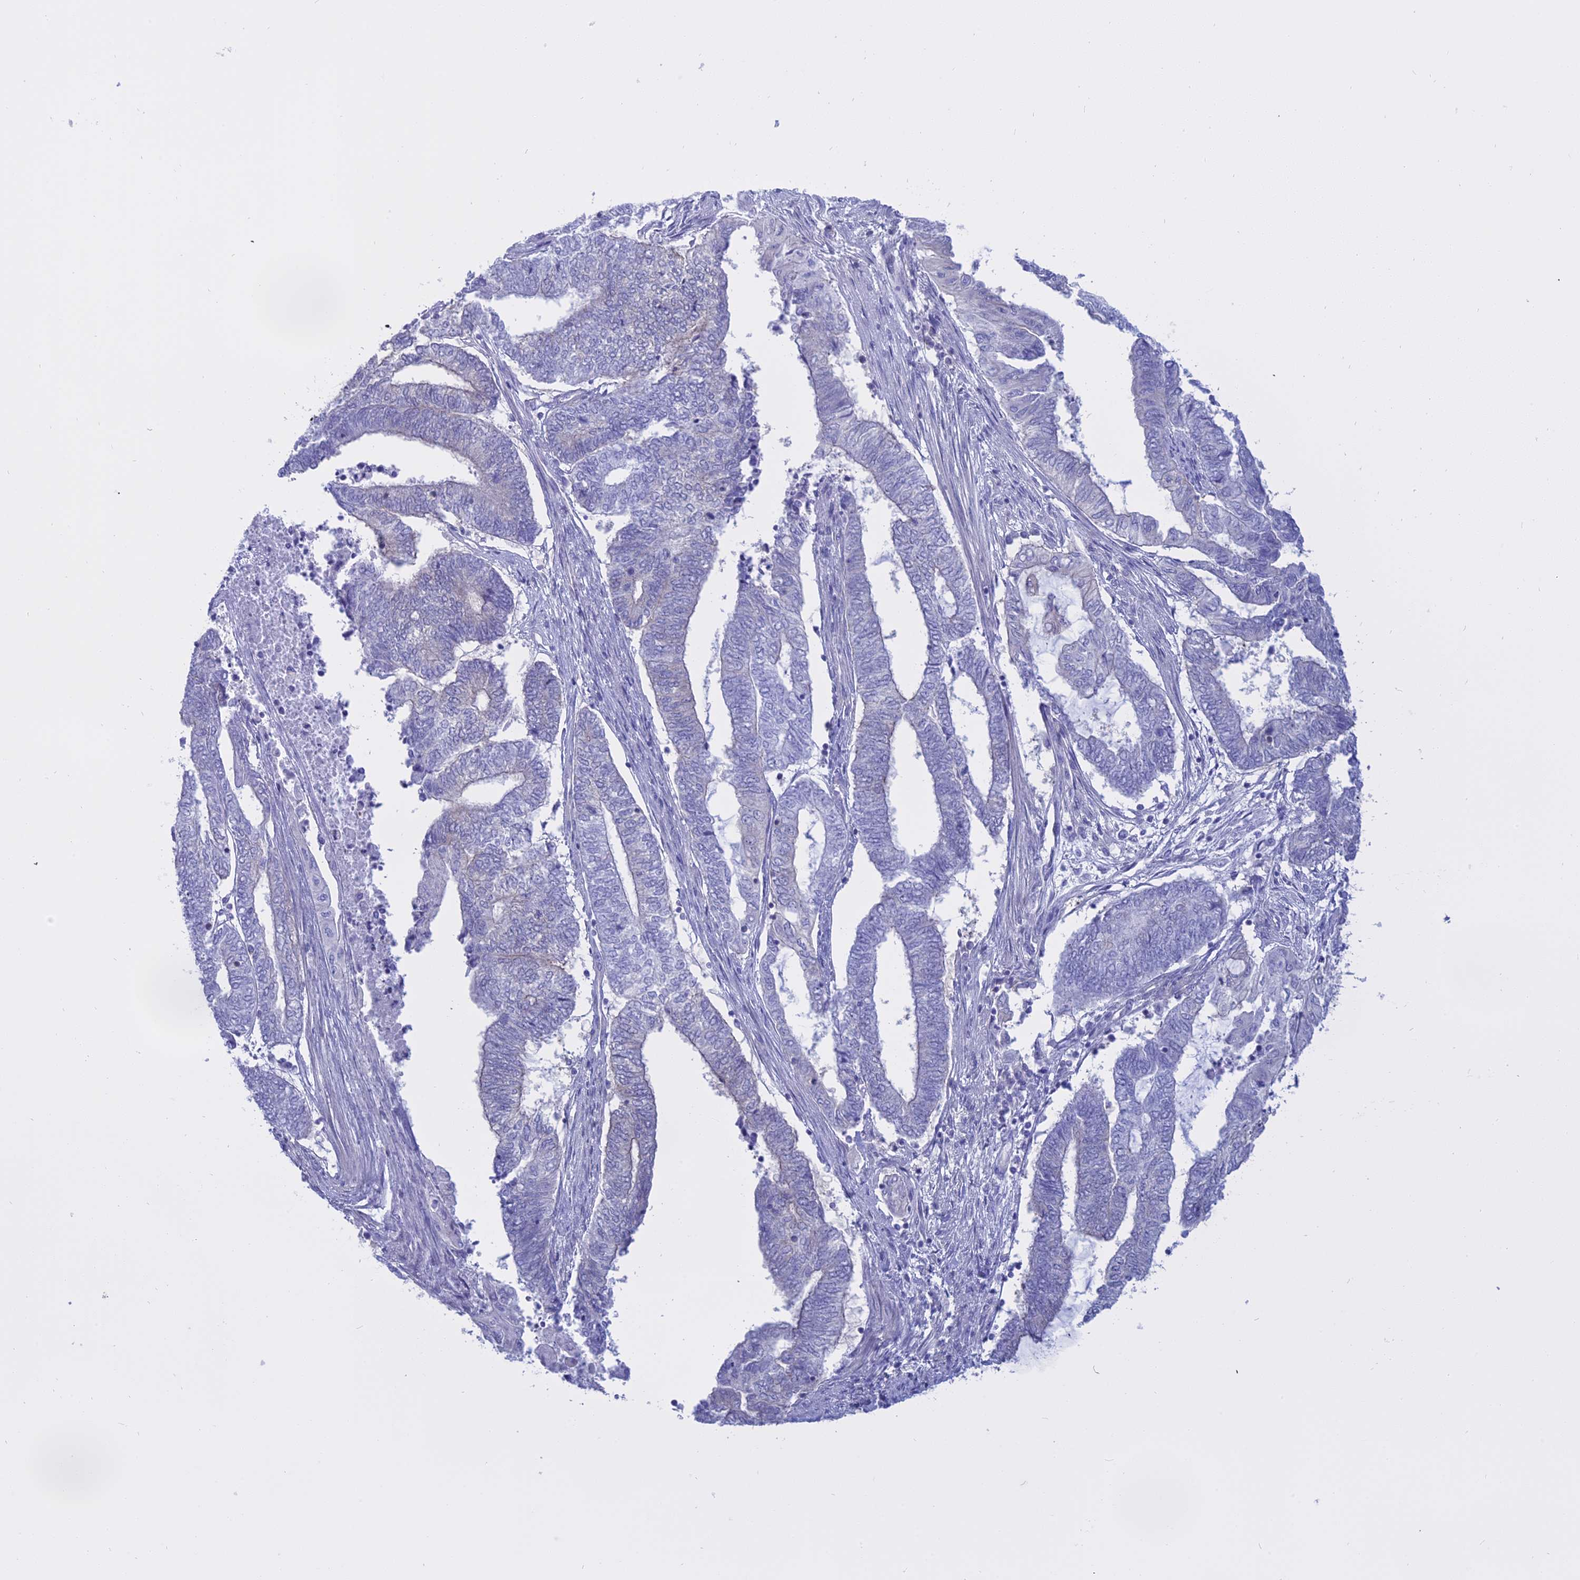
{"staining": {"intensity": "negative", "quantity": "none", "location": "none"}, "tissue": "endometrial cancer", "cell_type": "Tumor cells", "image_type": "cancer", "snomed": [{"axis": "morphology", "description": "Adenocarcinoma, NOS"}, {"axis": "topography", "description": "Uterus"}, {"axis": "topography", "description": "Endometrium"}], "caption": "The micrograph reveals no staining of tumor cells in endometrial cancer.", "gene": "AHCYL1", "patient": {"sex": "female", "age": 70}}